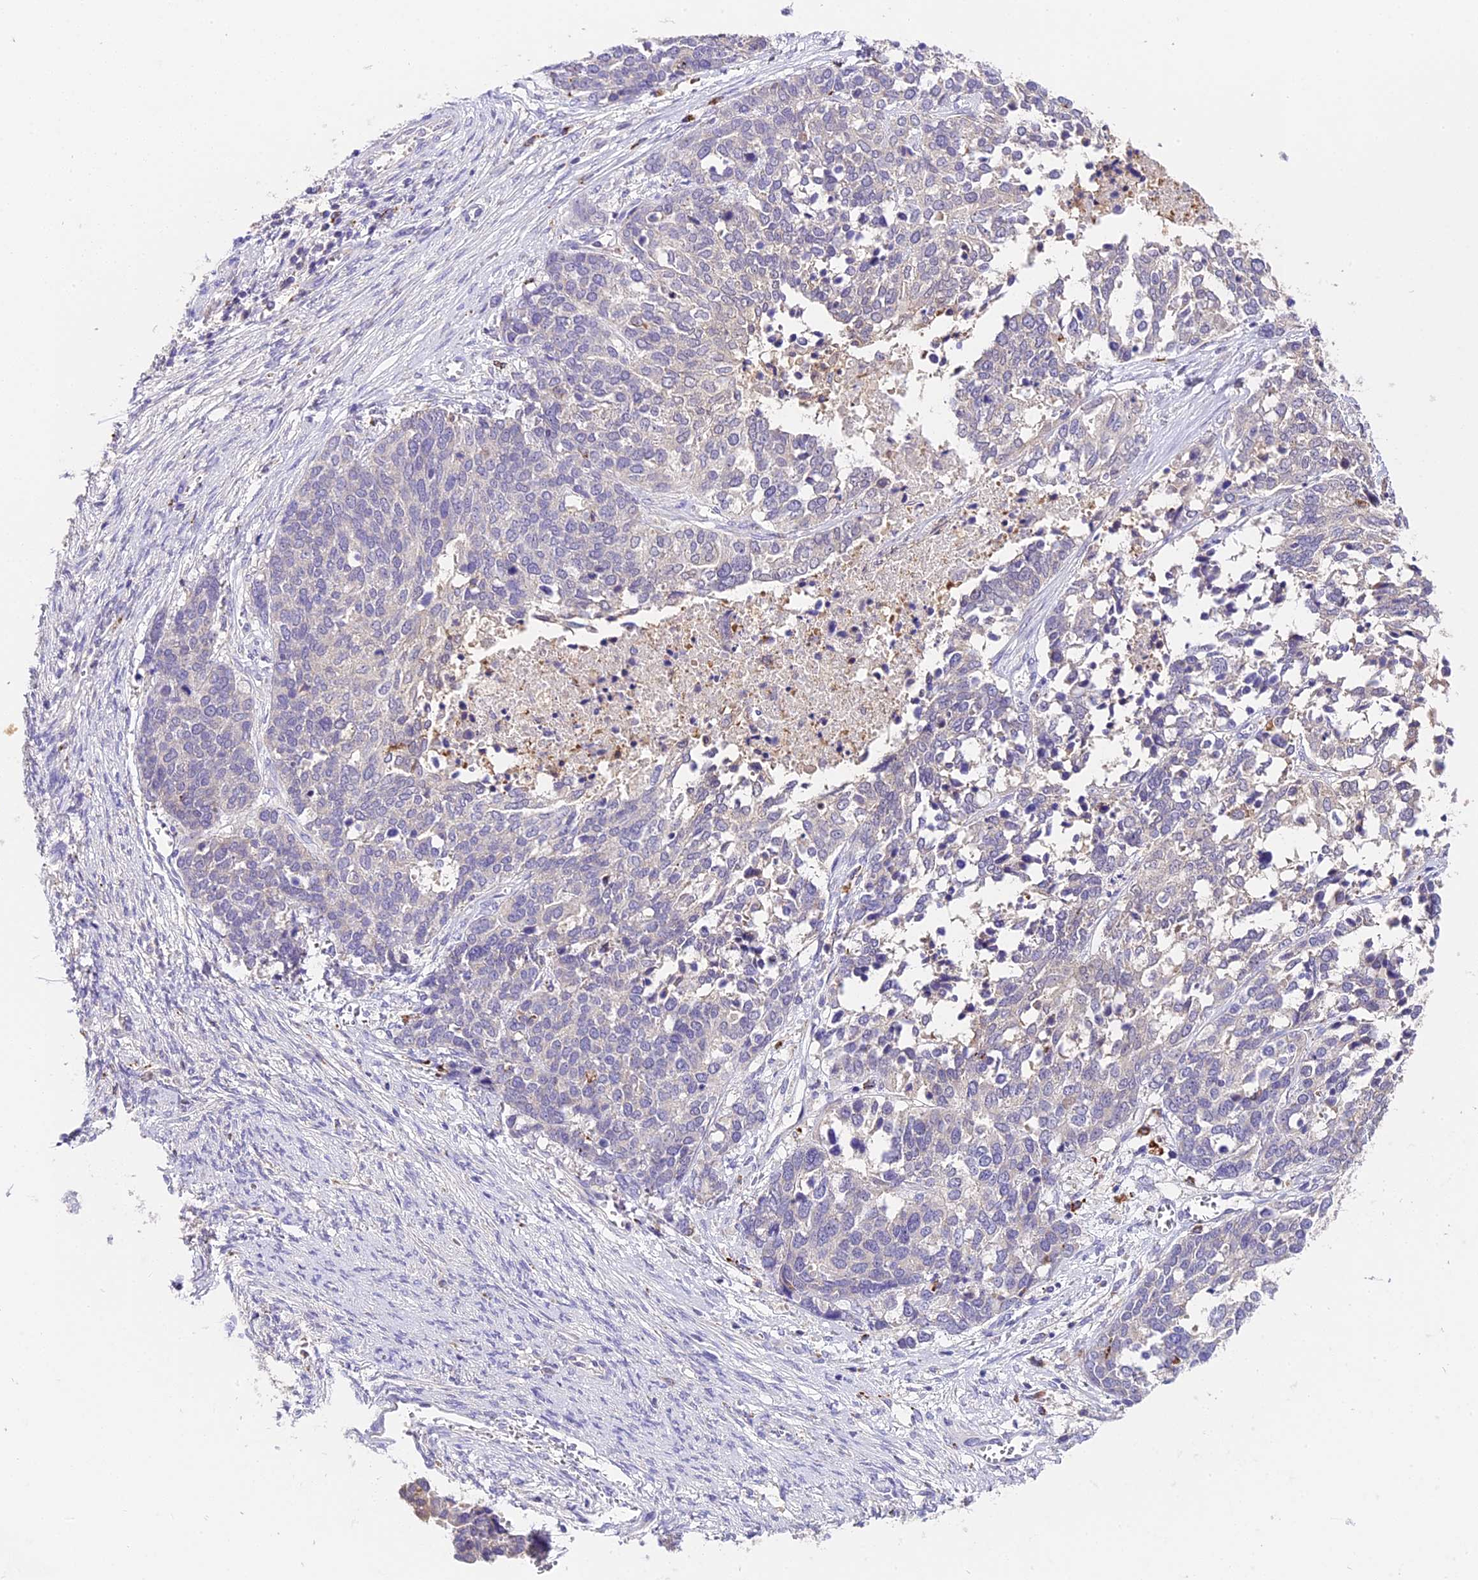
{"staining": {"intensity": "negative", "quantity": "none", "location": "none"}, "tissue": "ovarian cancer", "cell_type": "Tumor cells", "image_type": "cancer", "snomed": [{"axis": "morphology", "description": "Cystadenocarcinoma, serous, NOS"}, {"axis": "topography", "description": "Ovary"}], "caption": "Immunohistochemistry (IHC) image of ovarian cancer stained for a protein (brown), which displays no expression in tumor cells.", "gene": "LYPD6", "patient": {"sex": "female", "age": 44}}